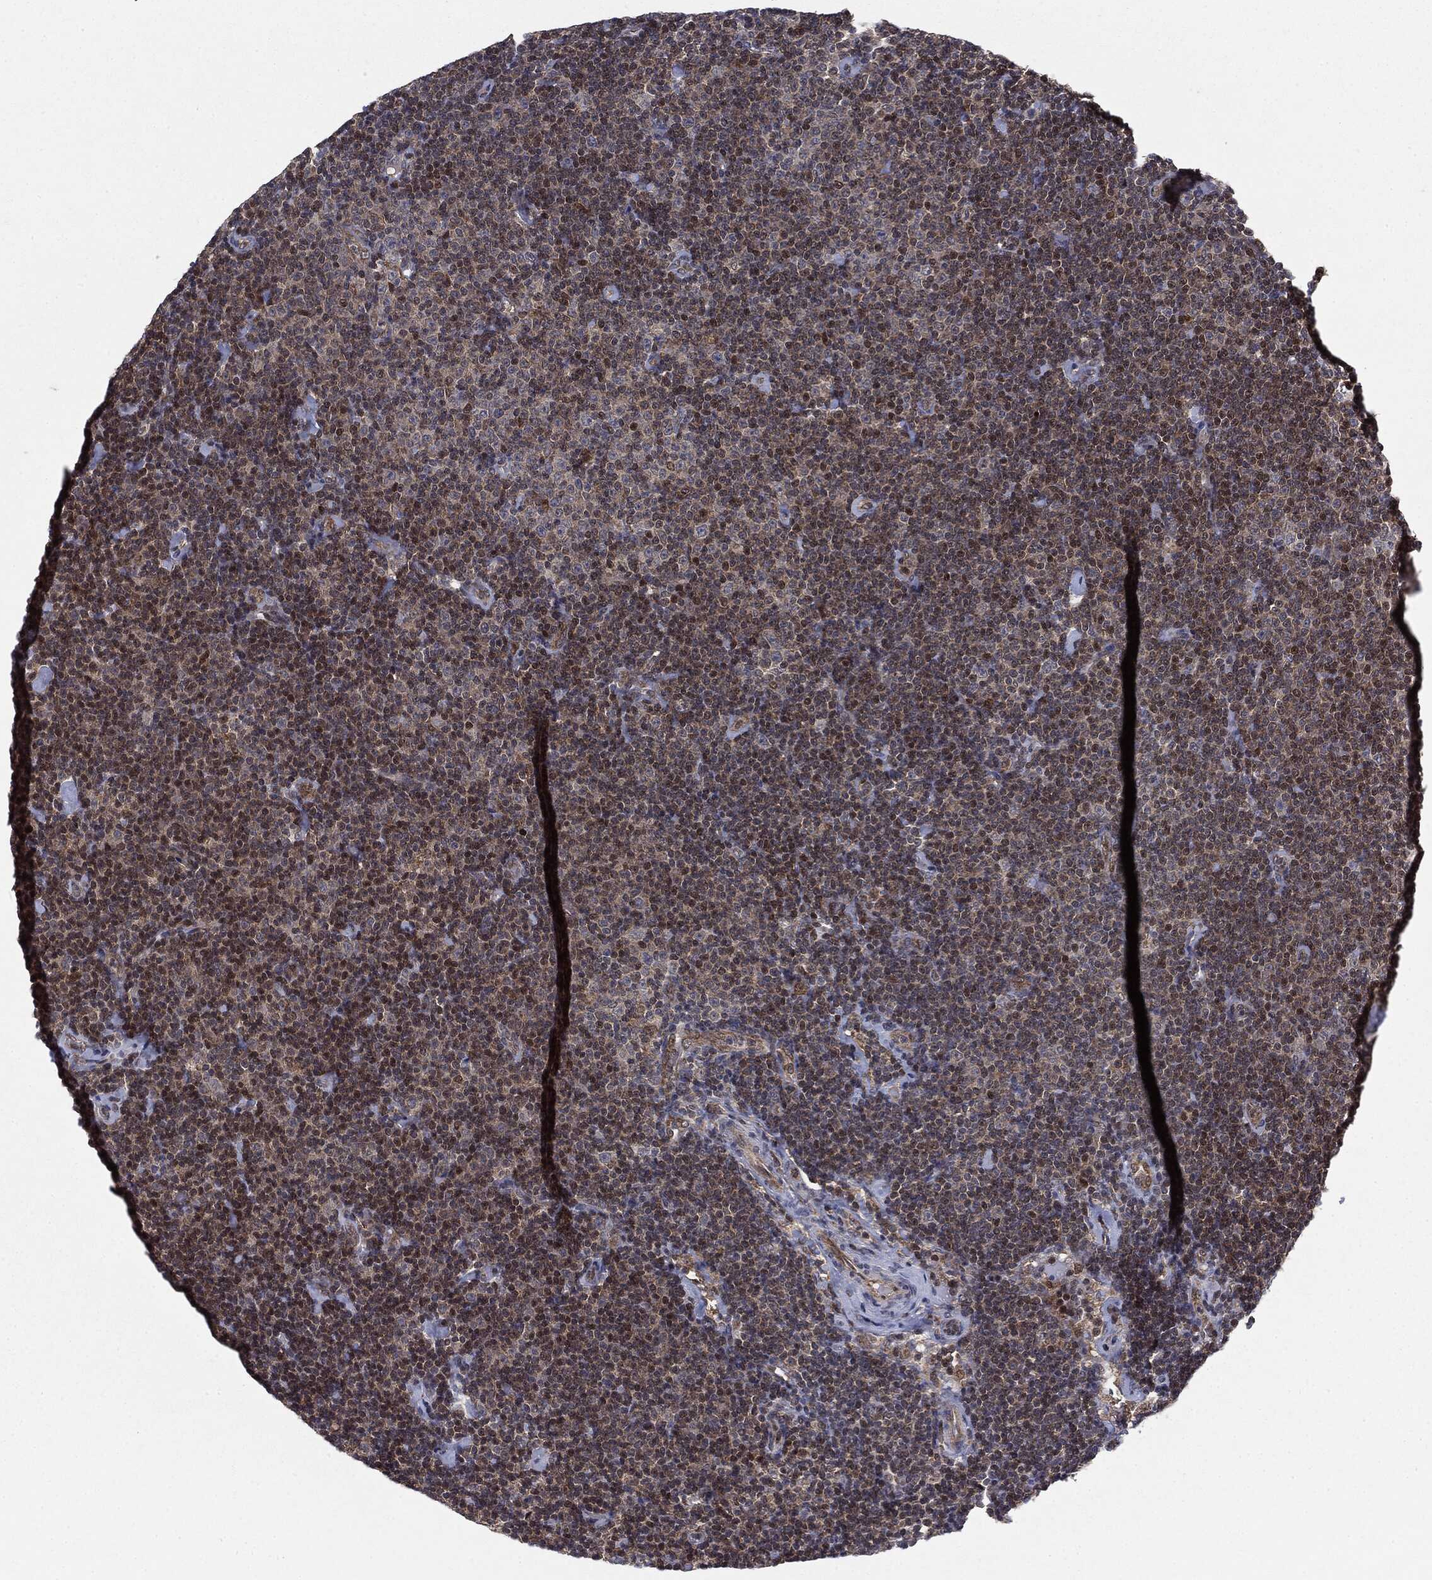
{"staining": {"intensity": "moderate", "quantity": "25%-75%", "location": "cytoplasmic/membranous,nuclear"}, "tissue": "lymphoma", "cell_type": "Tumor cells", "image_type": "cancer", "snomed": [{"axis": "morphology", "description": "Malignant lymphoma, non-Hodgkin's type, Low grade"}, {"axis": "topography", "description": "Lymph node"}], "caption": "DAB (3,3'-diaminobenzidine) immunohistochemical staining of human low-grade malignant lymphoma, non-Hodgkin's type exhibits moderate cytoplasmic/membranous and nuclear protein staining in about 25%-75% of tumor cells.", "gene": "PTPA", "patient": {"sex": "male", "age": 81}}